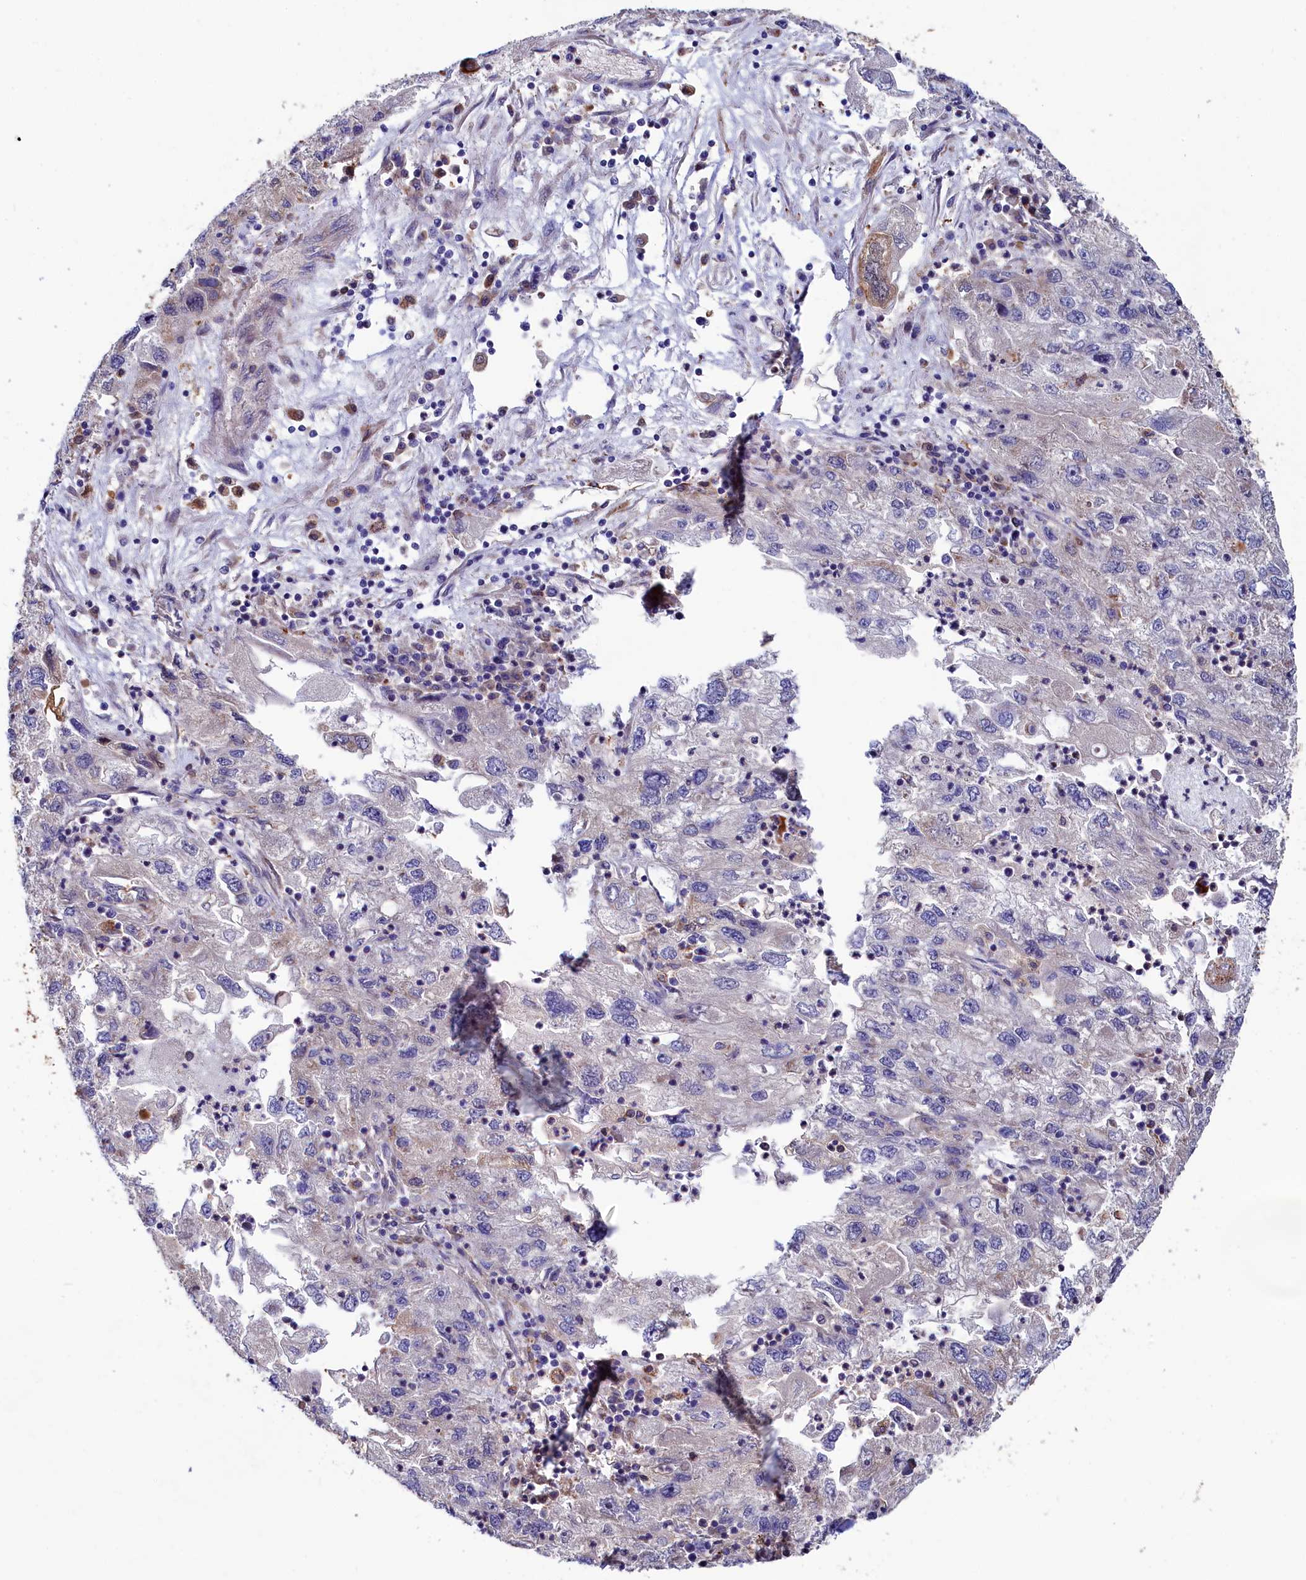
{"staining": {"intensity": "negative", "quantity": "none", "location": "none"}, "tissue": "endometrial cancer", "cell_type": "Tumor cells", "image_type": "cancer", "snomed": [{"axis": "morphology", "description": "Adenocarcinoma, NOS"}, {"axis": "topography", "description": "Endometrium"}], "caption": "An immunohistochemistry photomicrograph of endometrial cancer (adenocarcinoma) is shown. There is no staining in tumor cells of endometrial cancer (adenocarcinoma). Brightfield microscopy of immunohistochemistry (IHC) stained with DAB (3,3'-diaminobenzidine) (brown) and hematoxylin (blue), captured at high magnification.", "gene": "ASTE1", "patient": {"sex": "female", "age": 49}}